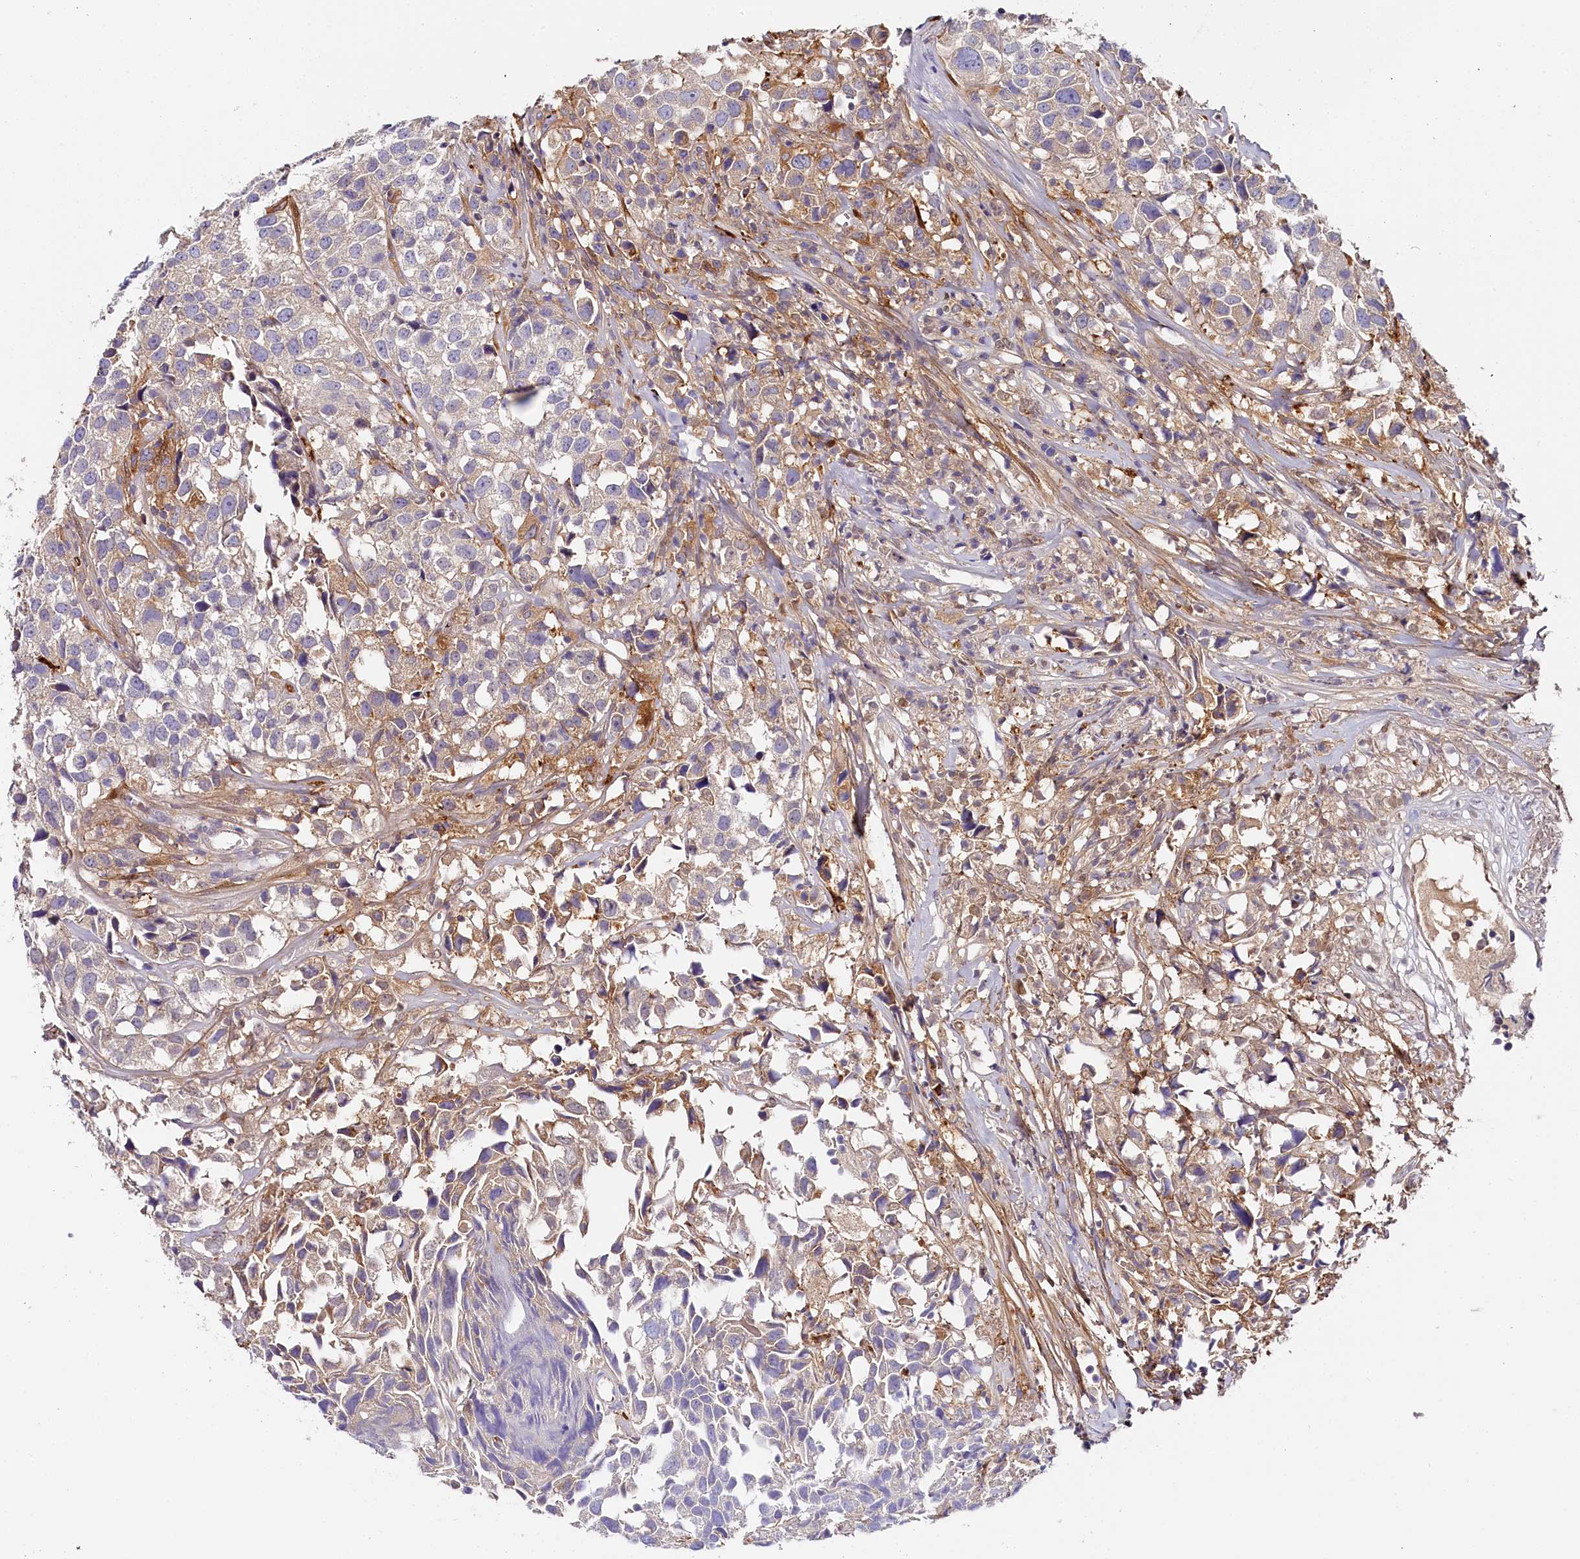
{"staining": {"intensity": "weak", "quantity": "<25%", "location": "cytoplasmic/membranous"}, "tissue": "urothelial cancer", "cell_type": "Tumor cells", "image_type": "cancer", "snomed": [{"axis": "morphology", "description": "Urothelial carcinoma, High grade"}, {"axis": "topography", "description": "Urinary bladder"}], "caption": "DAB immunohistochemical staining of human urothelial cancer shows no significant positivity in tumor cells. The staining was performed using DAB to visualize the protein expression in brown, while the nuclei were stained in blue with hematoxylin (Magnification: 20x).", "gene": "KATNB1", "patient": {"sex": "female", "age": 75}}